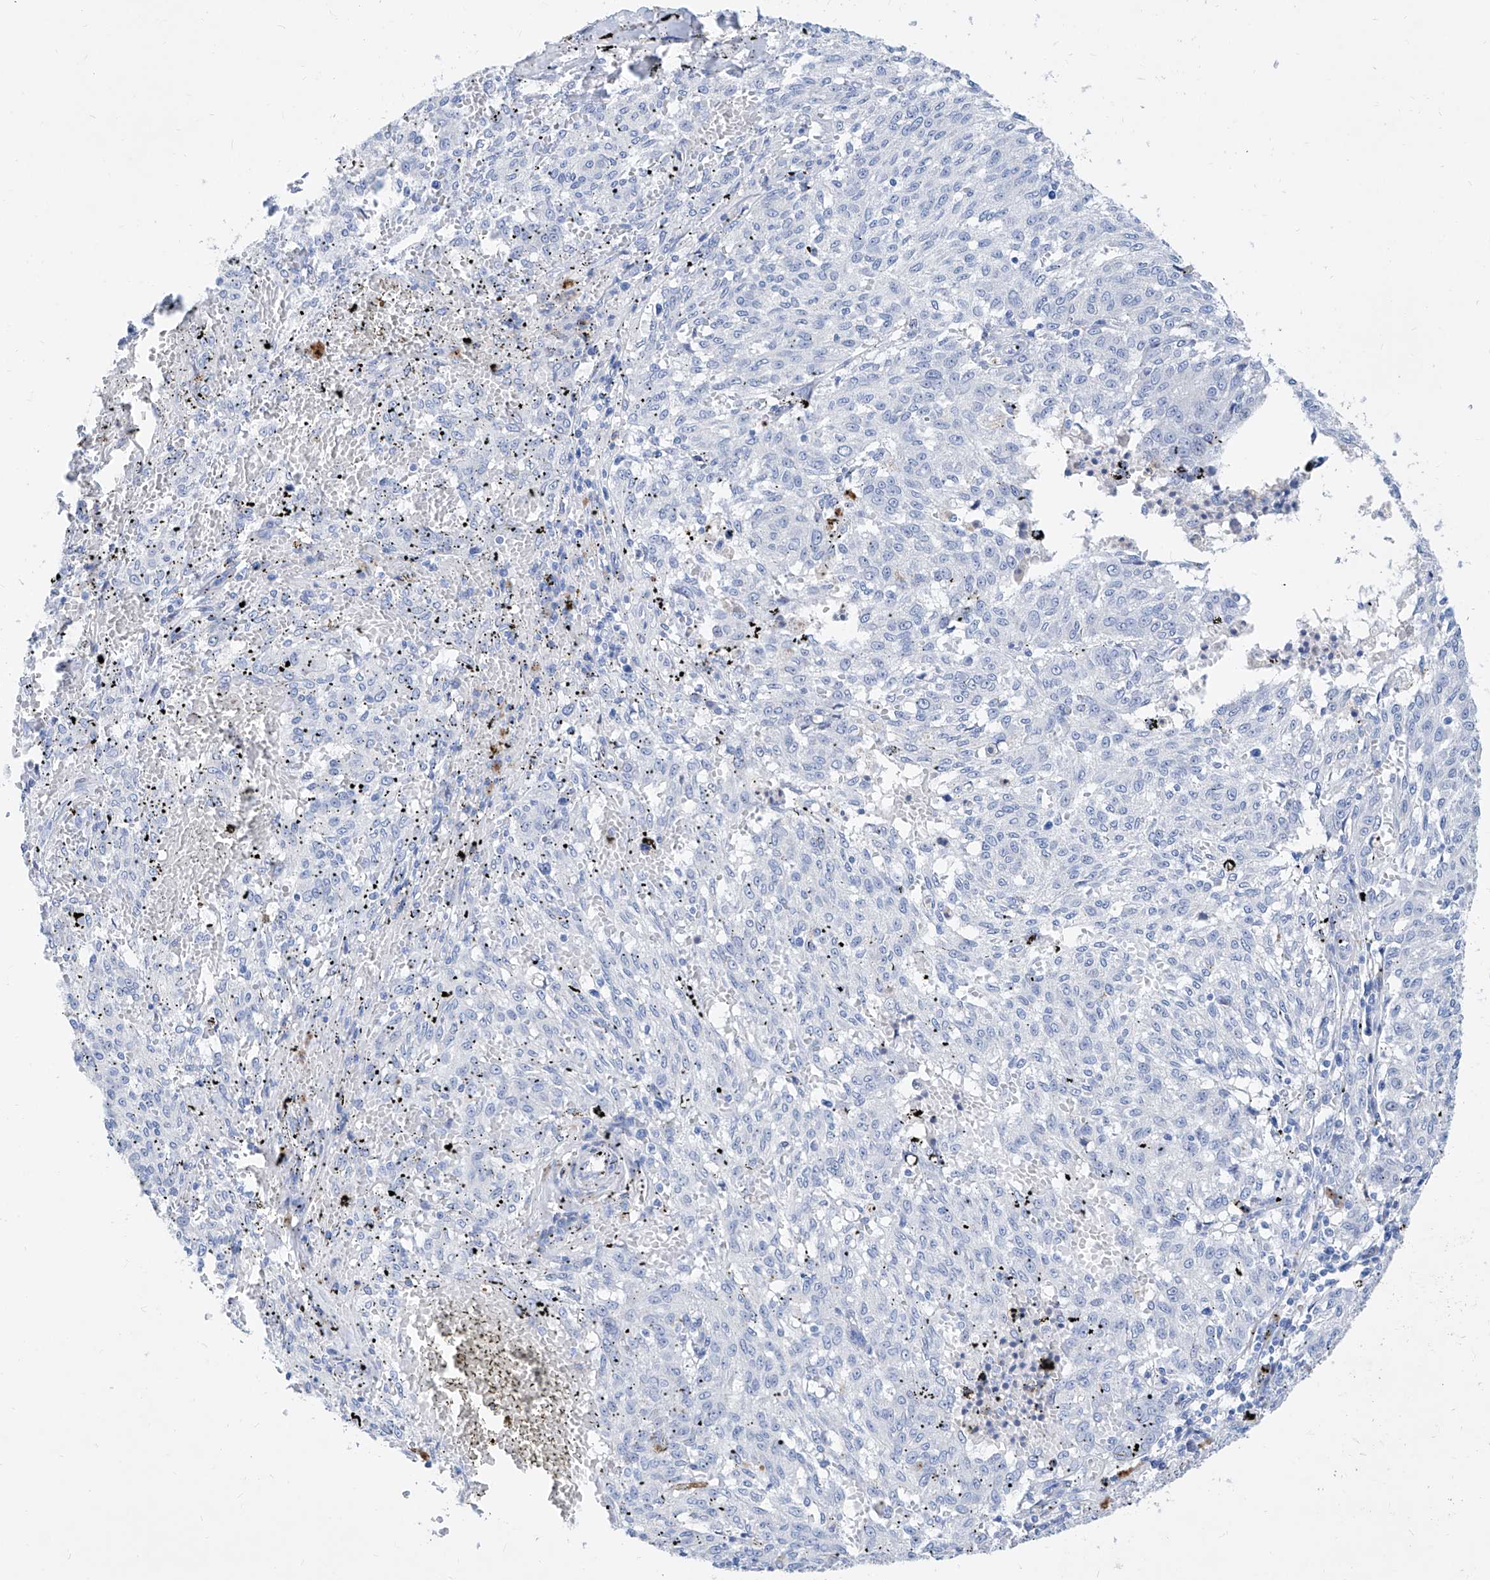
{"staining": {"intensity": "negative", "quantity": "none", "location": "none"}, "tissue": "melanoma", "cell_type": "Tumor cells", "image_type": "cancer", "snomed": [{"axis": "morphology", "description": "Malignant melanoma, NOS"}, {"axis": "topography", "description": "Skin"}], "caption": "The IHC image has no significant staining in tumor cells of malignant melanoma tissue. The staining is performed using DAB brown chromogen with nuclei counter-stained in using hematoxylin.", "gene": "SLC25A29", "patient": {"sex": "female", "age": 72}}